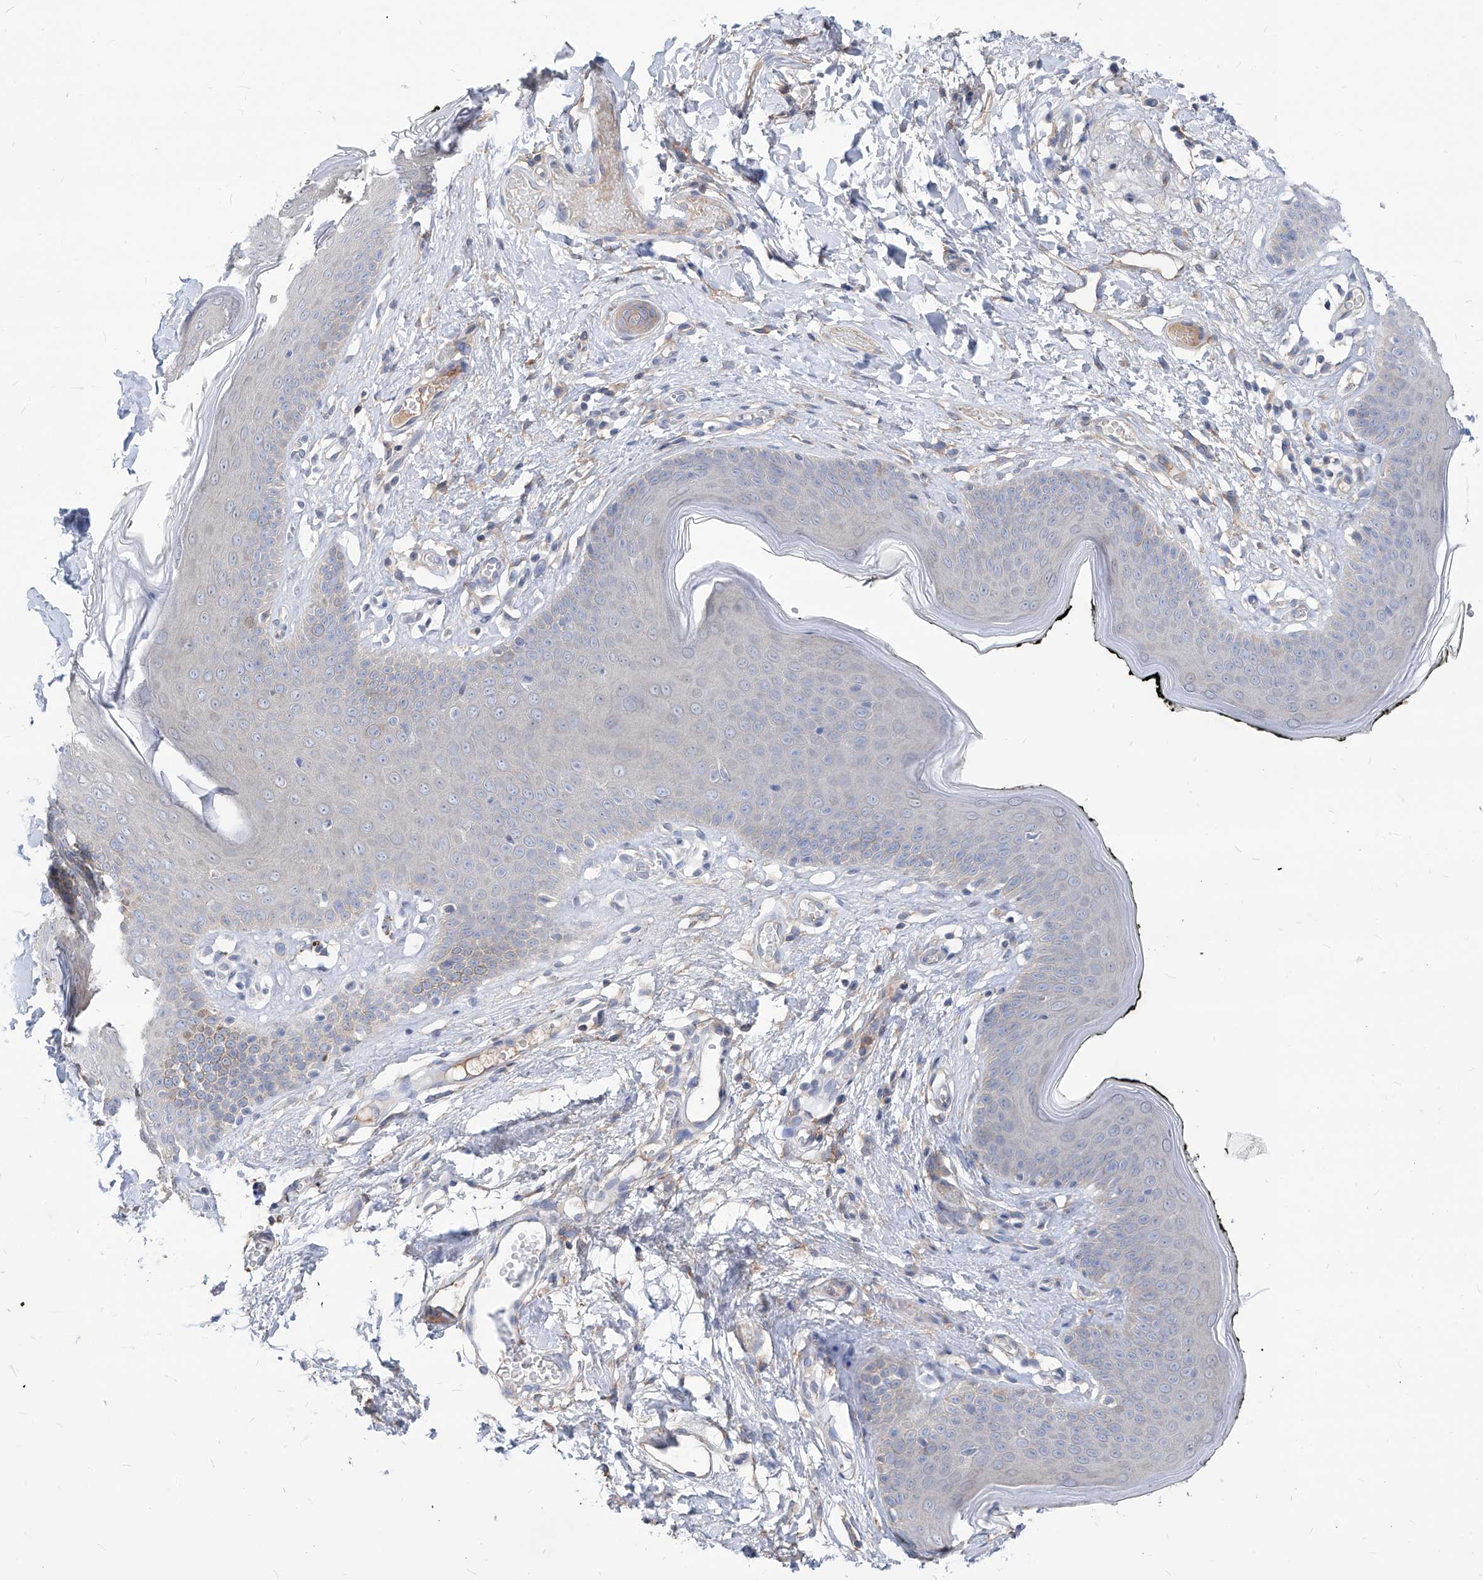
{"staining": {"intensity": "moderate", "quantity": "<25%", "location": "cytoplasmic/membranous"}, "tissue": "skin", "cell_type": "Epidermal cells", "image_type": "normal", "snomed": [{"axis": "morphology", "description": "Normal tissue, NOS"}, {"axis": "morphology", "description": "Inflammation, NOS"}, {"axis": "topography", "description": "Vulva"}], "caption": "DAB immunohistochemical staining of normal skin demonstrates moderate cytoplasmic/membranous protein positivity in about <25% of epidermal cells. (Stains: DAB (3,3'-diaminobenzidine) in brown, nuclei in blue, Microscopy: brightfield microscopy at high magnification).", "gene": "AKAP10", "patient": {"sex": "female", "age": 84}}